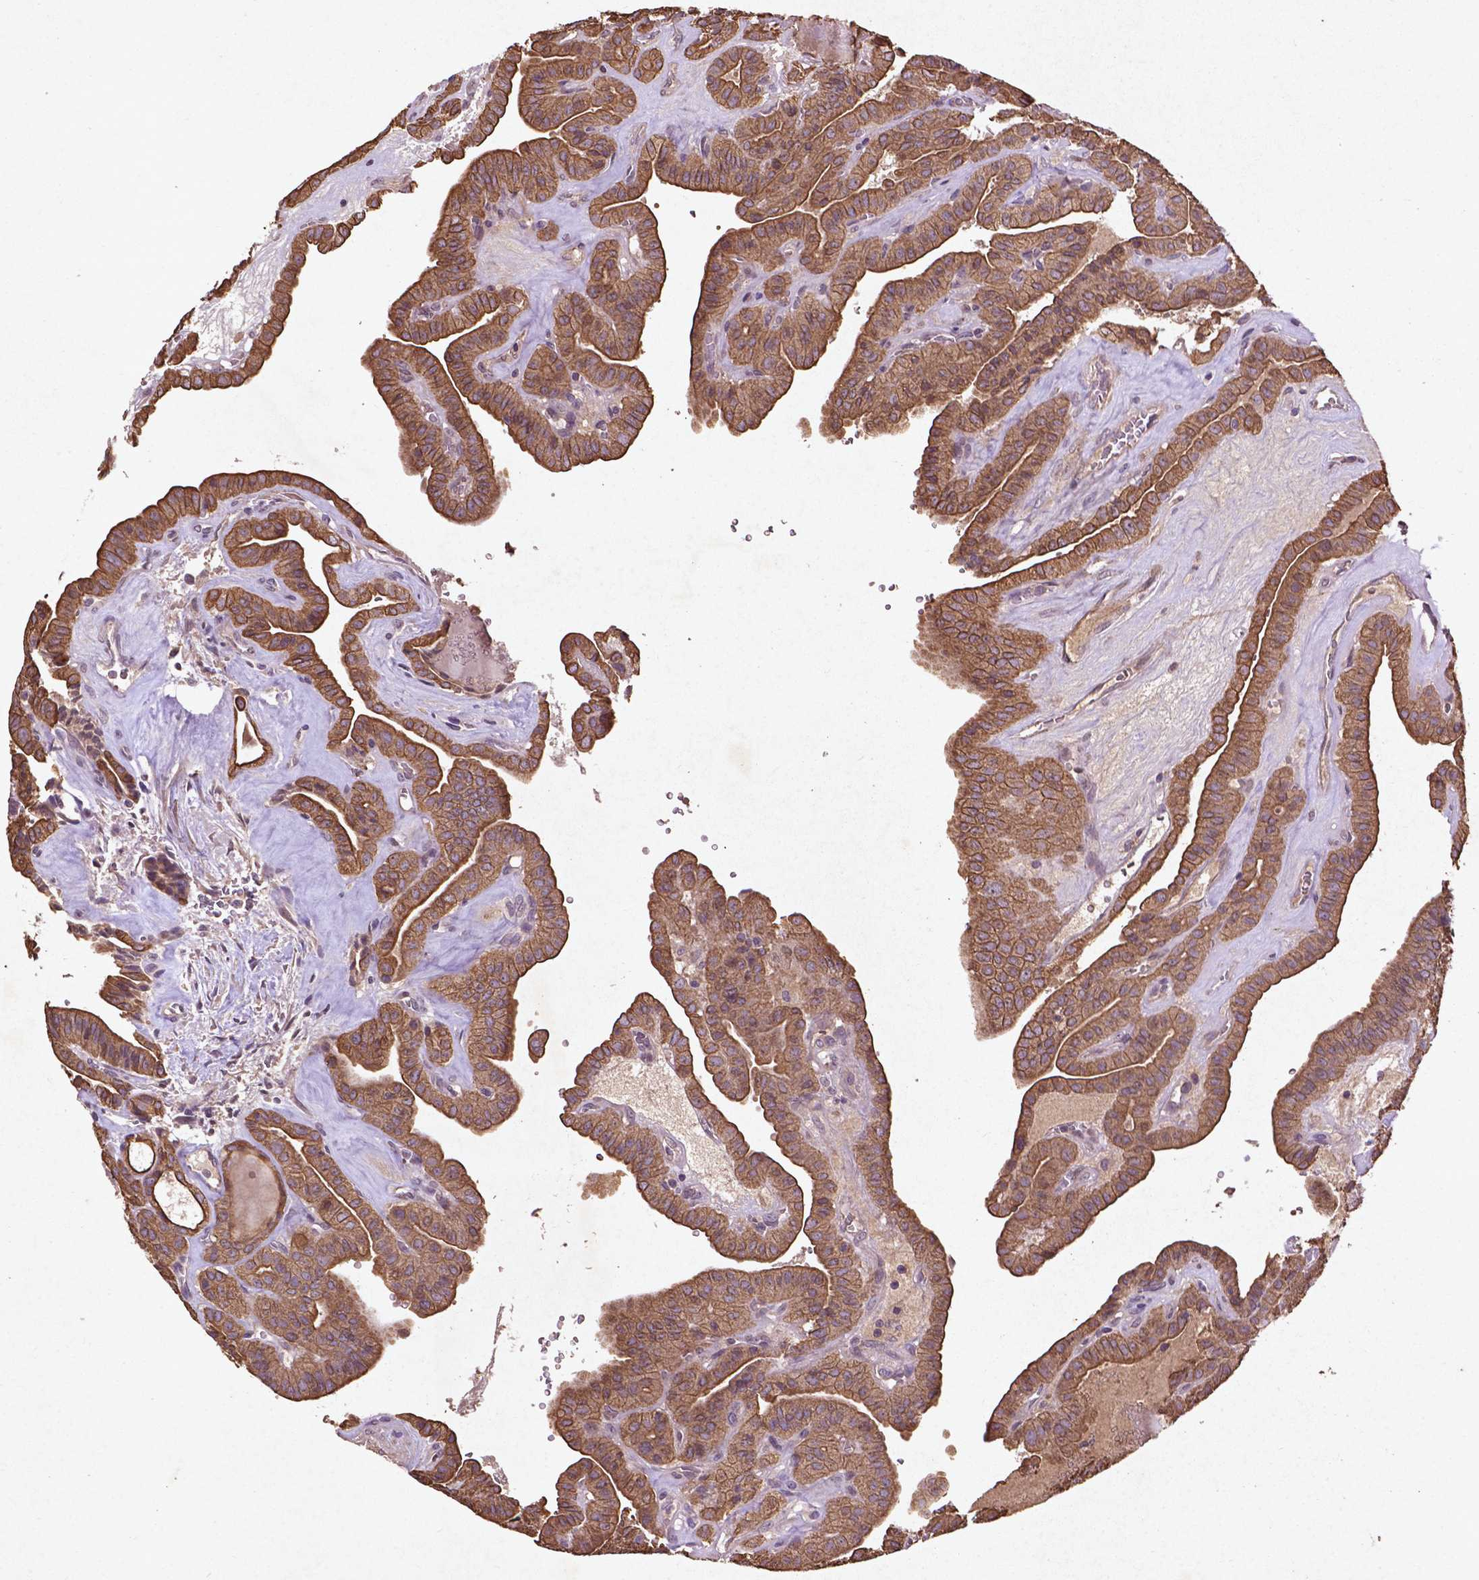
{"staining": {"intensity": "moderate", "quantity": ">75%", "location": "cytoplasmic/membranous"}, "tissue": "thyroid cancer", "cell_type": "Tumor cells", "image_type": "cancer", "snomed": [{"axis": "morphology", "description": "Papillary adenocarcinoma, NOS"}, {"axis": "topography", "description": "Thyroid gland"}], "caption": "This histopathology image demonstrates IHC staining of thyroid cancer (papillary adenocarcinoma), with medium moderate cytoplasmic/membranous positivity in about >75% of tumor cells.", "gene": "COQ2", "patient": {"sex": "male", "age": 52}}